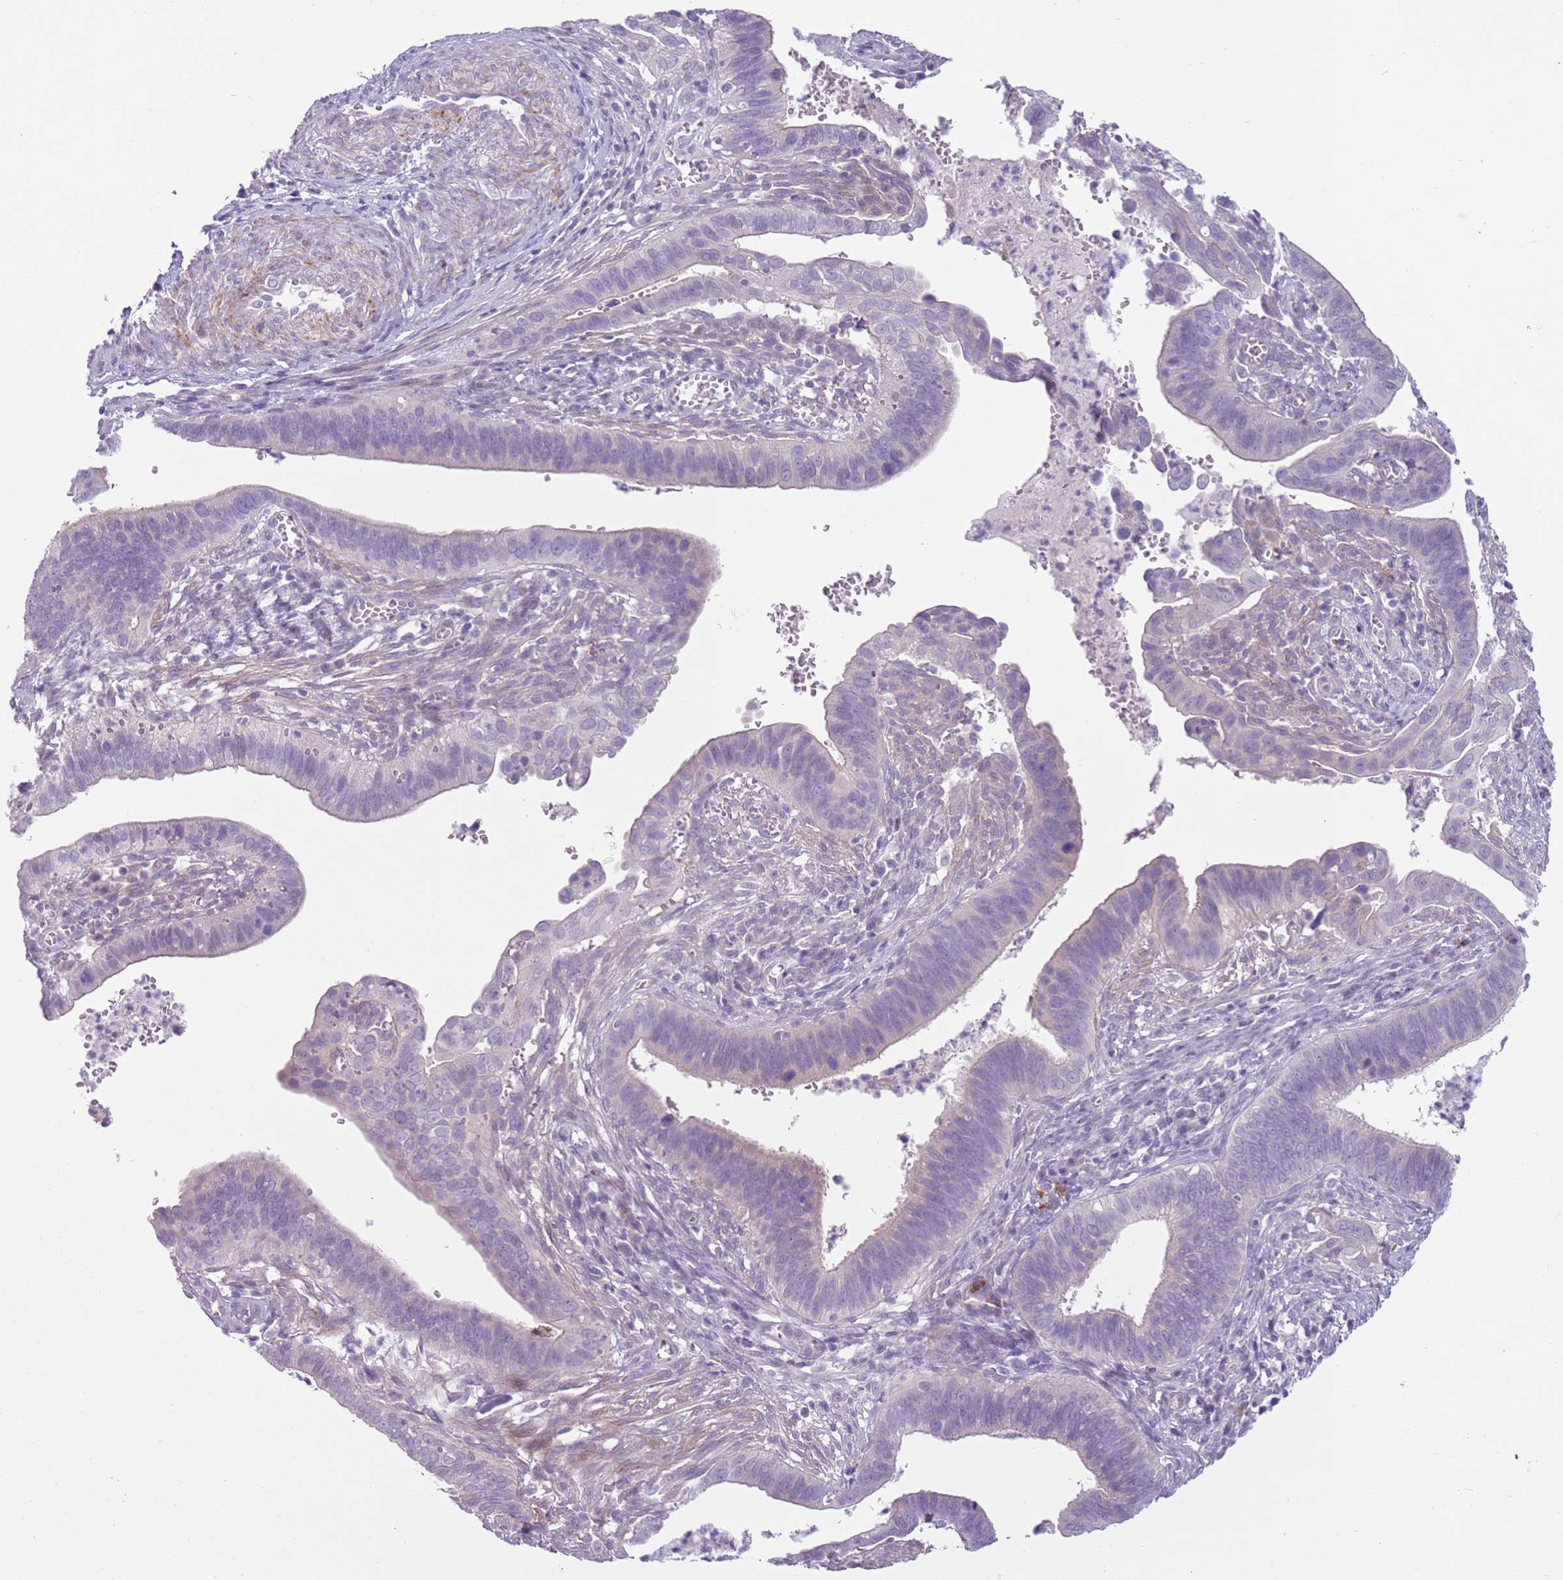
{"staining": {"intensity": "negative", "quantity": "none", "location": "none"}, "tissue": "cervical cancer", "cell_type": "Tumor cells", "image_type": "cancer", "snomed": [{"axis": "morphology", "description": "Adenocarcinoma, NOS"}, {"axis": "topography", "description": "Cervix"}], "caption": "Immunohistochemistry (IHC) histopathology image of neoplastic tissue: human cervical adenocarcinoma stained with DAB shows no significant protein staining in tumor cells.", "gene": "ZNF239", "patient": {"sex": "female", "age": 42}}